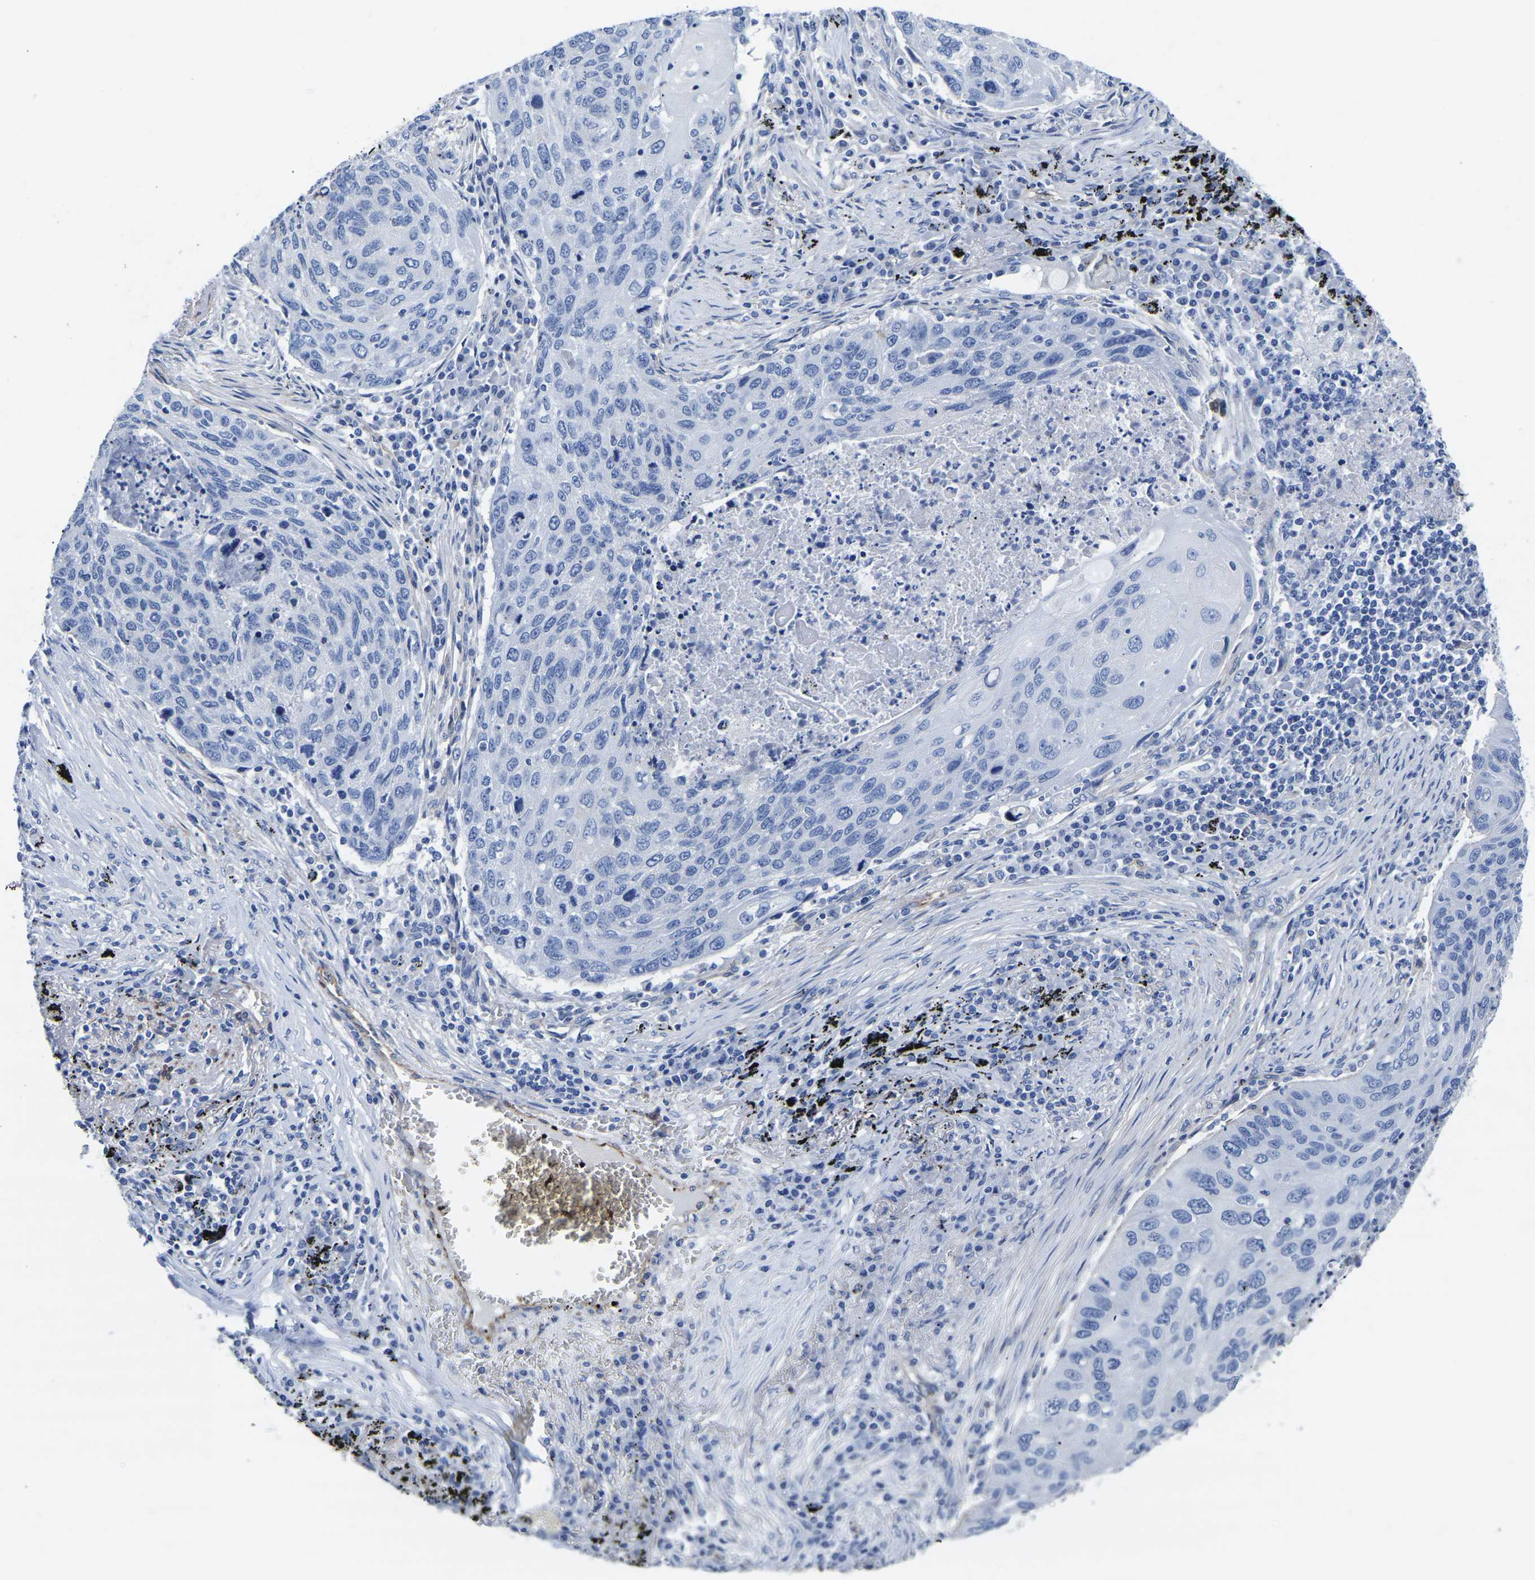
{"staining": {"intensity": "negative", "quantity": "none", "location": "none"}, "tissue": "lung cancer", "cell_type": "Tumor cells", "image_type": "cancer", "snomed": [{"axis": "morphology", "description": "Squamous cell carcinoma, NOS"}, {"axis": "topography", "description": "Lung"}], "caption": "This micrograph is of lung cancer (squamous cell carcinoma) stained with immunohistochemistry to label a protein in brown with the nuclei are counter-stained blue. There is no positivity in tumor cells.", "gene": "SLC45A3", "patient": {"sex": "female", "age": 63}}